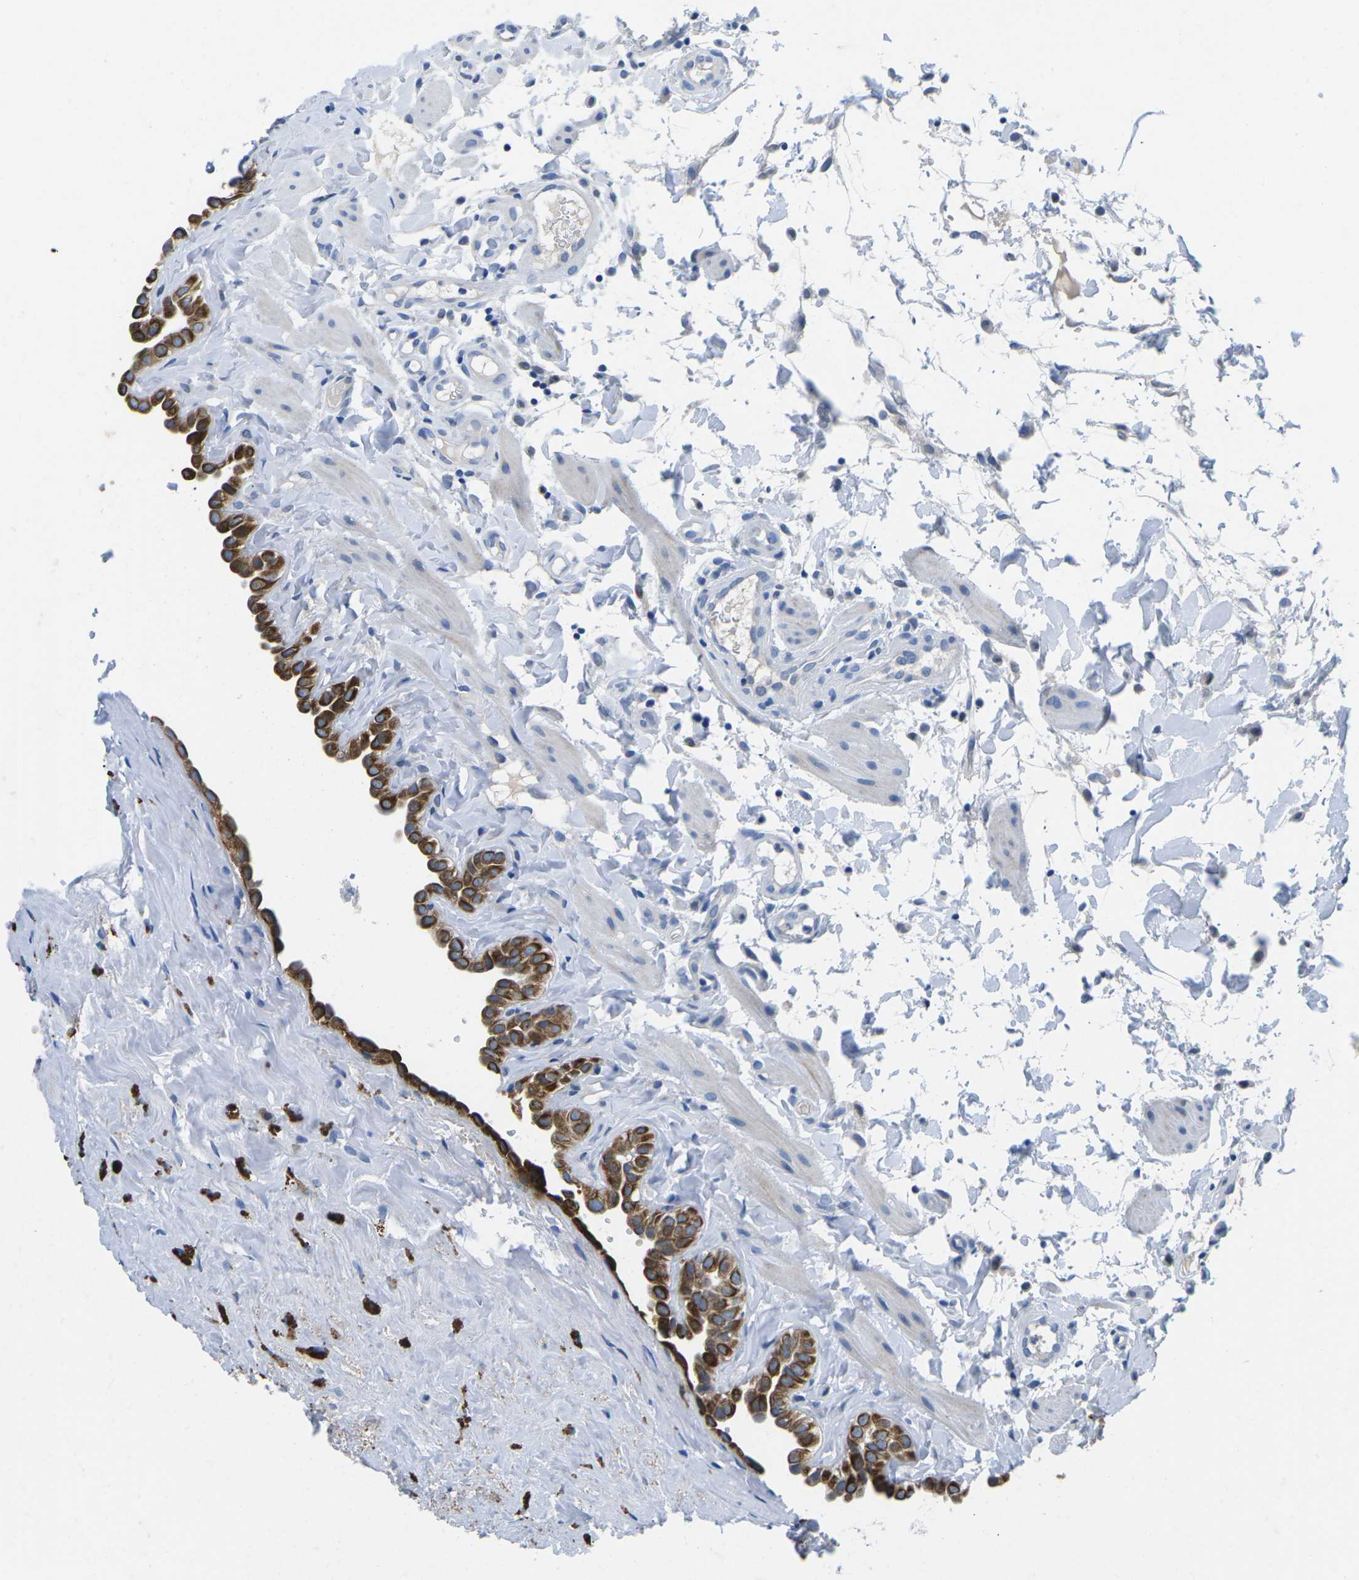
{"staining": {"intensity": "moderate", "quantity": ">75%", "location": "cytoplasmic/membranous"}, "tissue": "fallopian tube", "cell_type": "Glandular cells", "image_type": "normal", "snomed": [{"axis": "morphology", "description": "Normal tissue, NOS"}, {"axis": "topography", "description": "Fallopian tube"}, {"axis": "topography", "description": "Placenta"}], "caption": "Brown immunohistochemical staining in benign fallopian tube displays moderate cytoplasmic/membranous expression in approximately >75% of glandular cells. Nuclei are stained in blue.", "gene": "TM6SF1", "patient": {"sex": "female", "age": 34}}